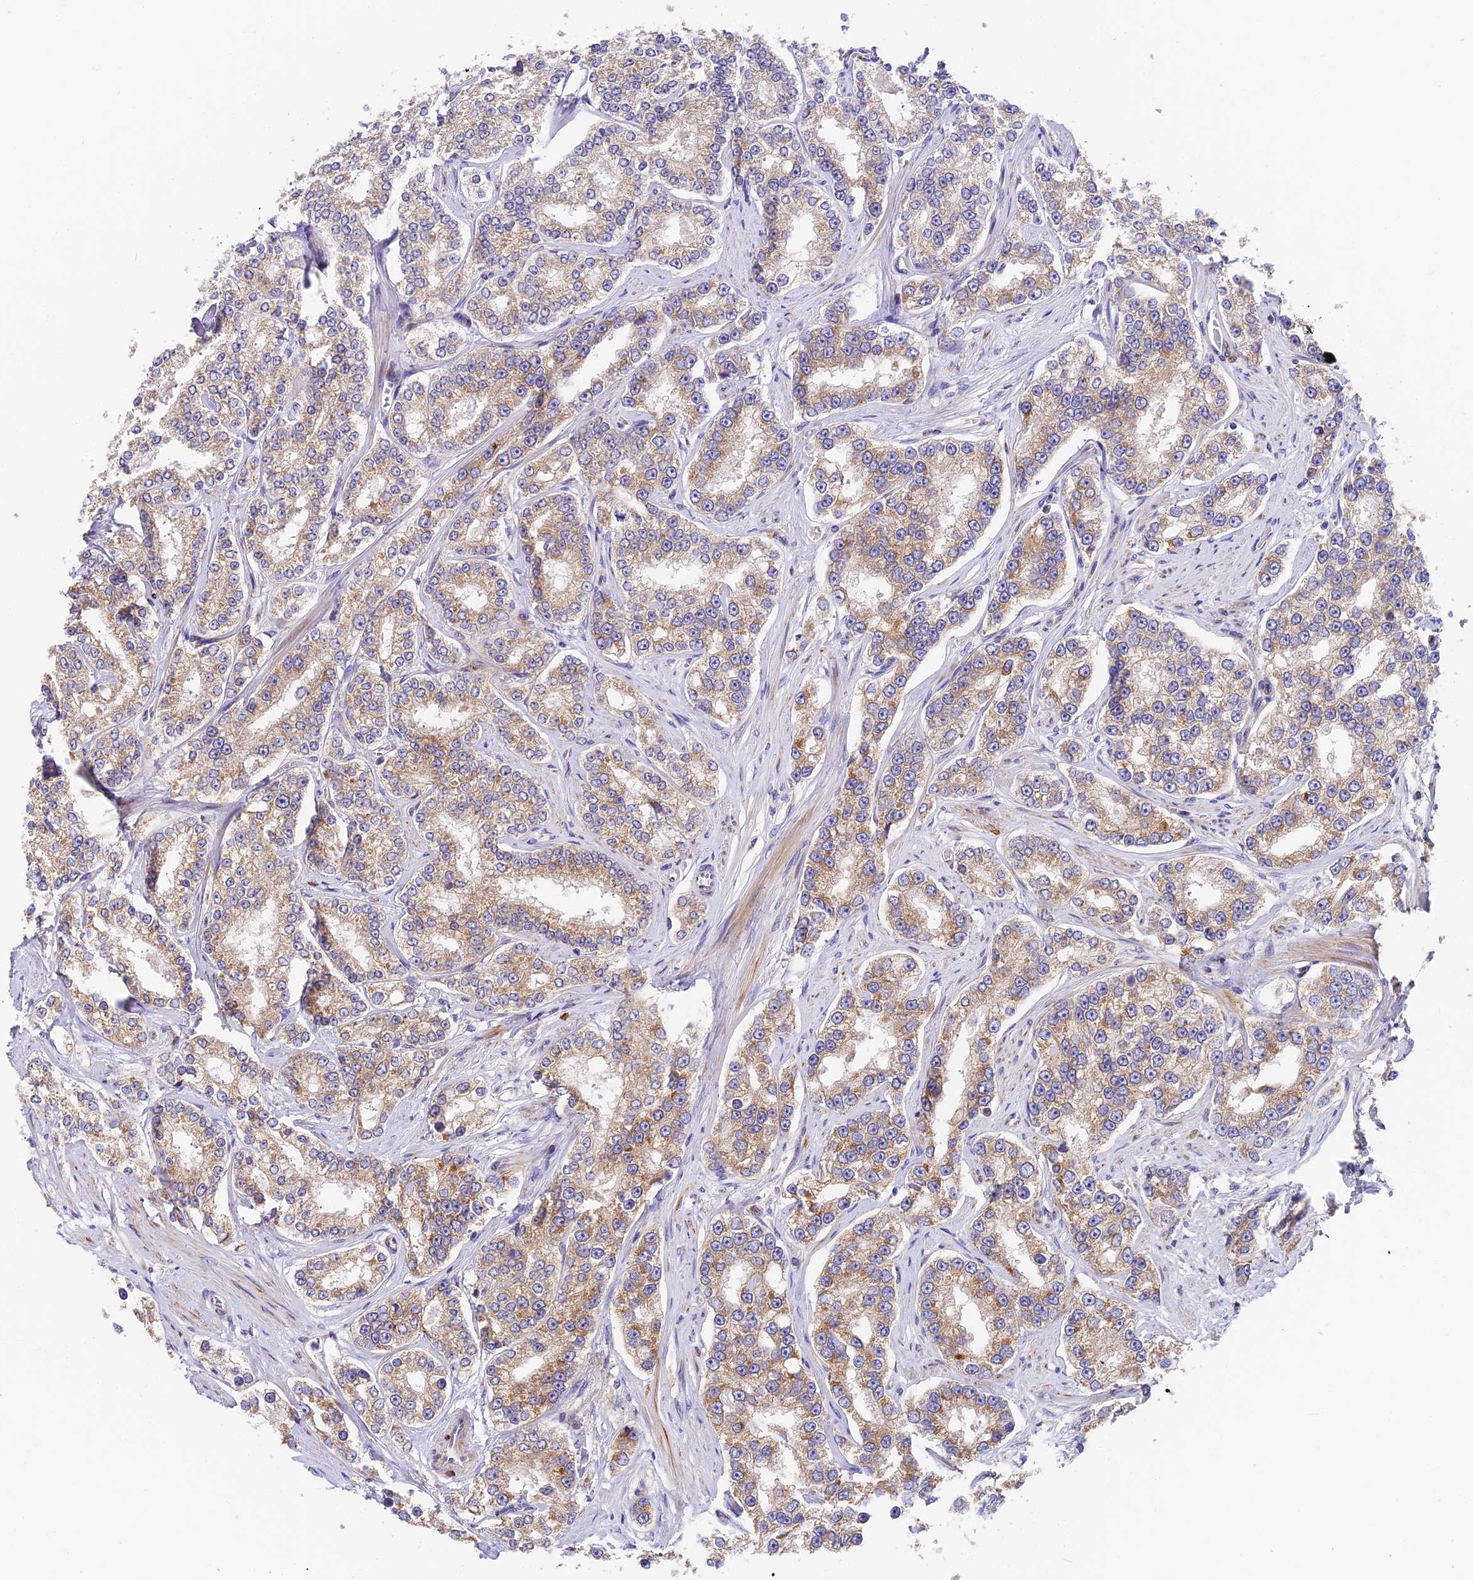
{"staining": {"intensity": "weak", "quantity": "25%-75%", "location": "cytoplasmic/membranous"}, "tissue": "prostate cancer", "cell_type": "Tumor cells", "image_type": "cancer", "snomed": [{"axis": "morphology", "description": "Normal tissue, NOS"}, {"axis": "morphology", "description": "Adenocarcinoma, High grade"}, {"axis": "topography", "description": "Prostate"}], "caption": "An IHC micrograph of neoplastic tissue is shown. Protein staining in brown highlights weak cytoplasmic/membranous positivity in prostate high-grade adenocarcinoma within tumor cells.", "gene": "MRAS", "patient": {"sex": "male", "age": 83}}